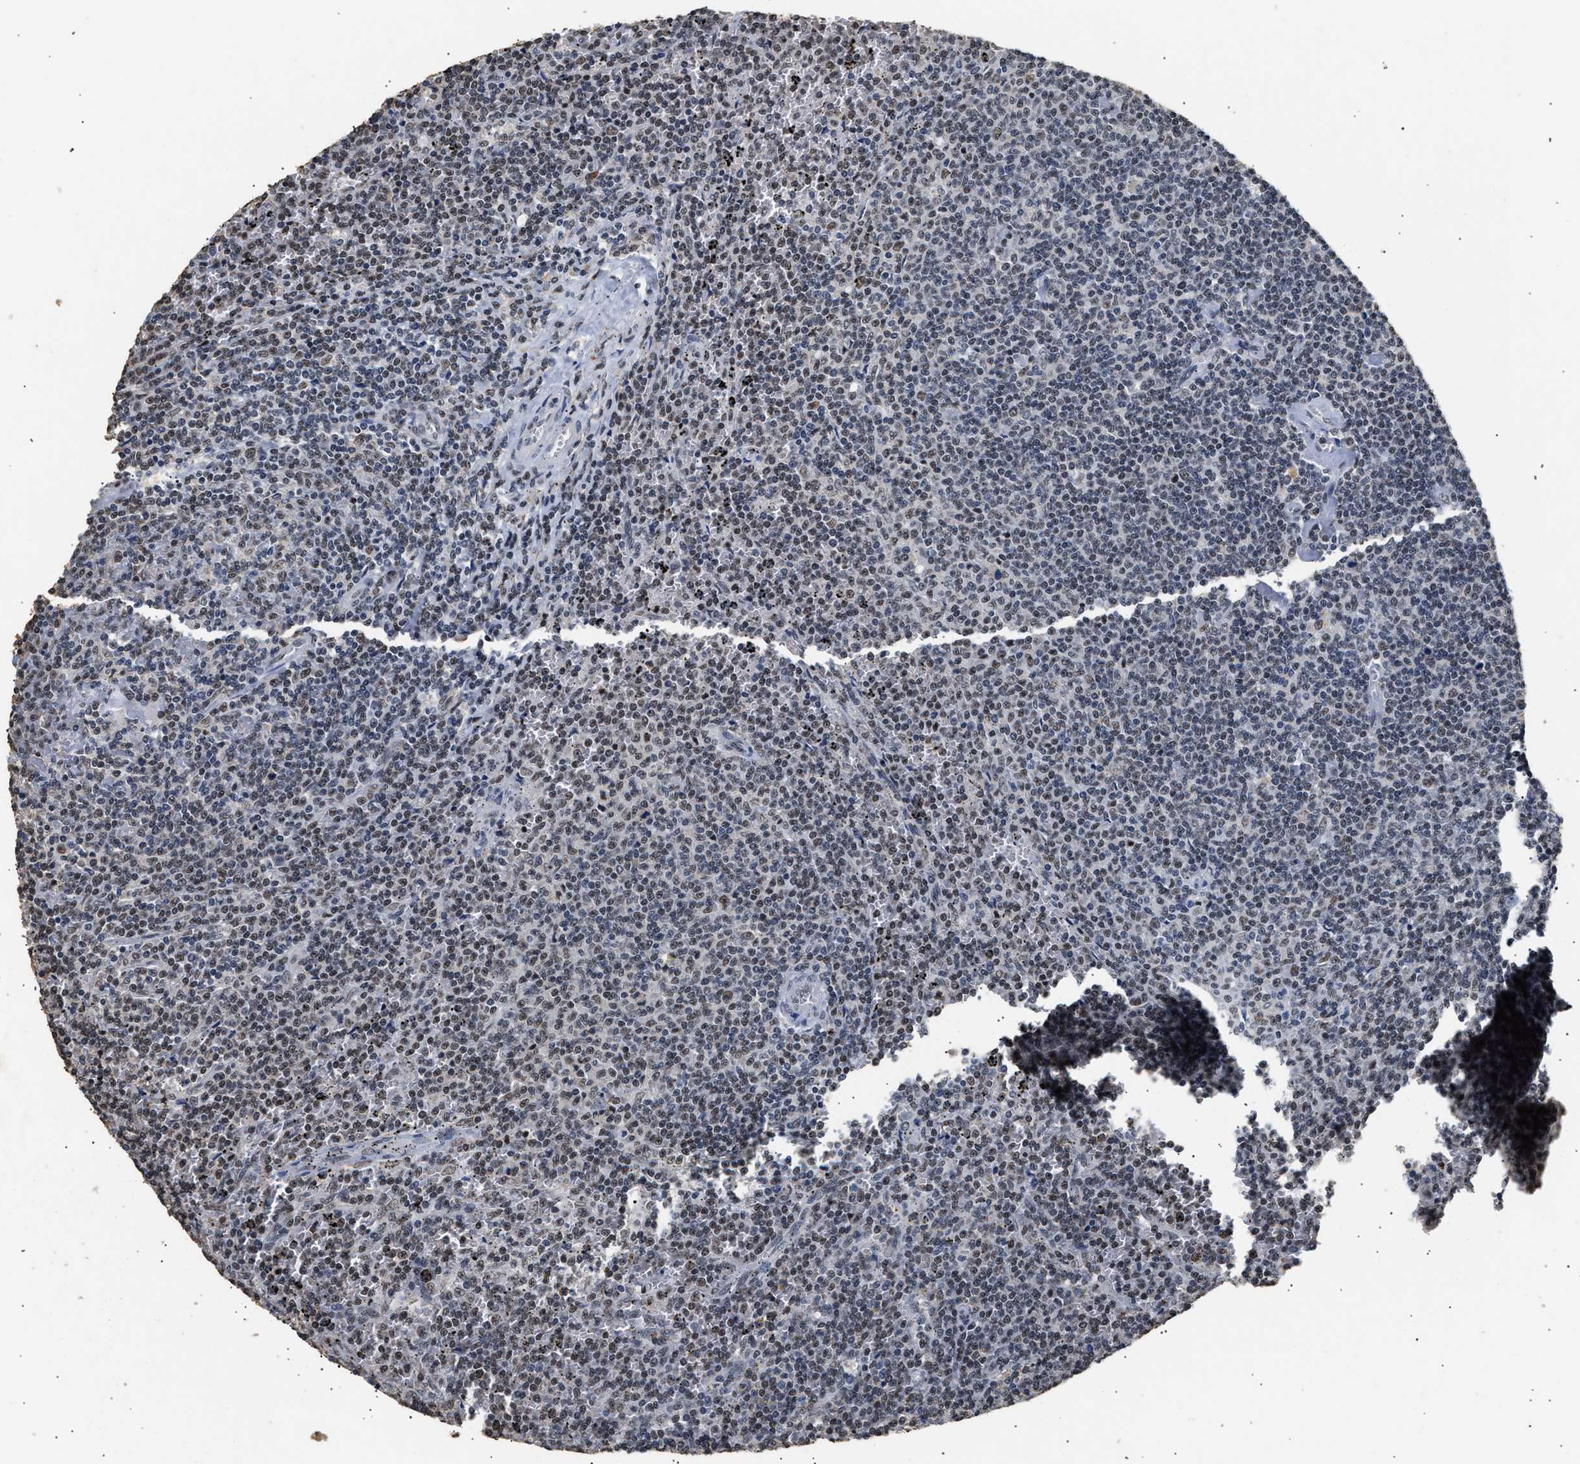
{"staining": {"intensity": "weak", "quantity": "25%-75%", "location": "nuclear"}, "tissue": "lymphoma", "cell_type": "Tumor cells", "image_type": "cancer", "snomed": [{"axis": "morphology", "description": "Malignant lymphoma, non-Hodgkin's type, Low grade"}, {"axis": "topography", "description": "Spleen"}], "caption": "A micrograph of human low-grade malignant lymphoma, non-Hodgkin's type stained for a protein demonstrates weak nuclear brown staining in tumor cells.", "gene": "THOC1", "patient": {"sex": "female", "age": 50}}